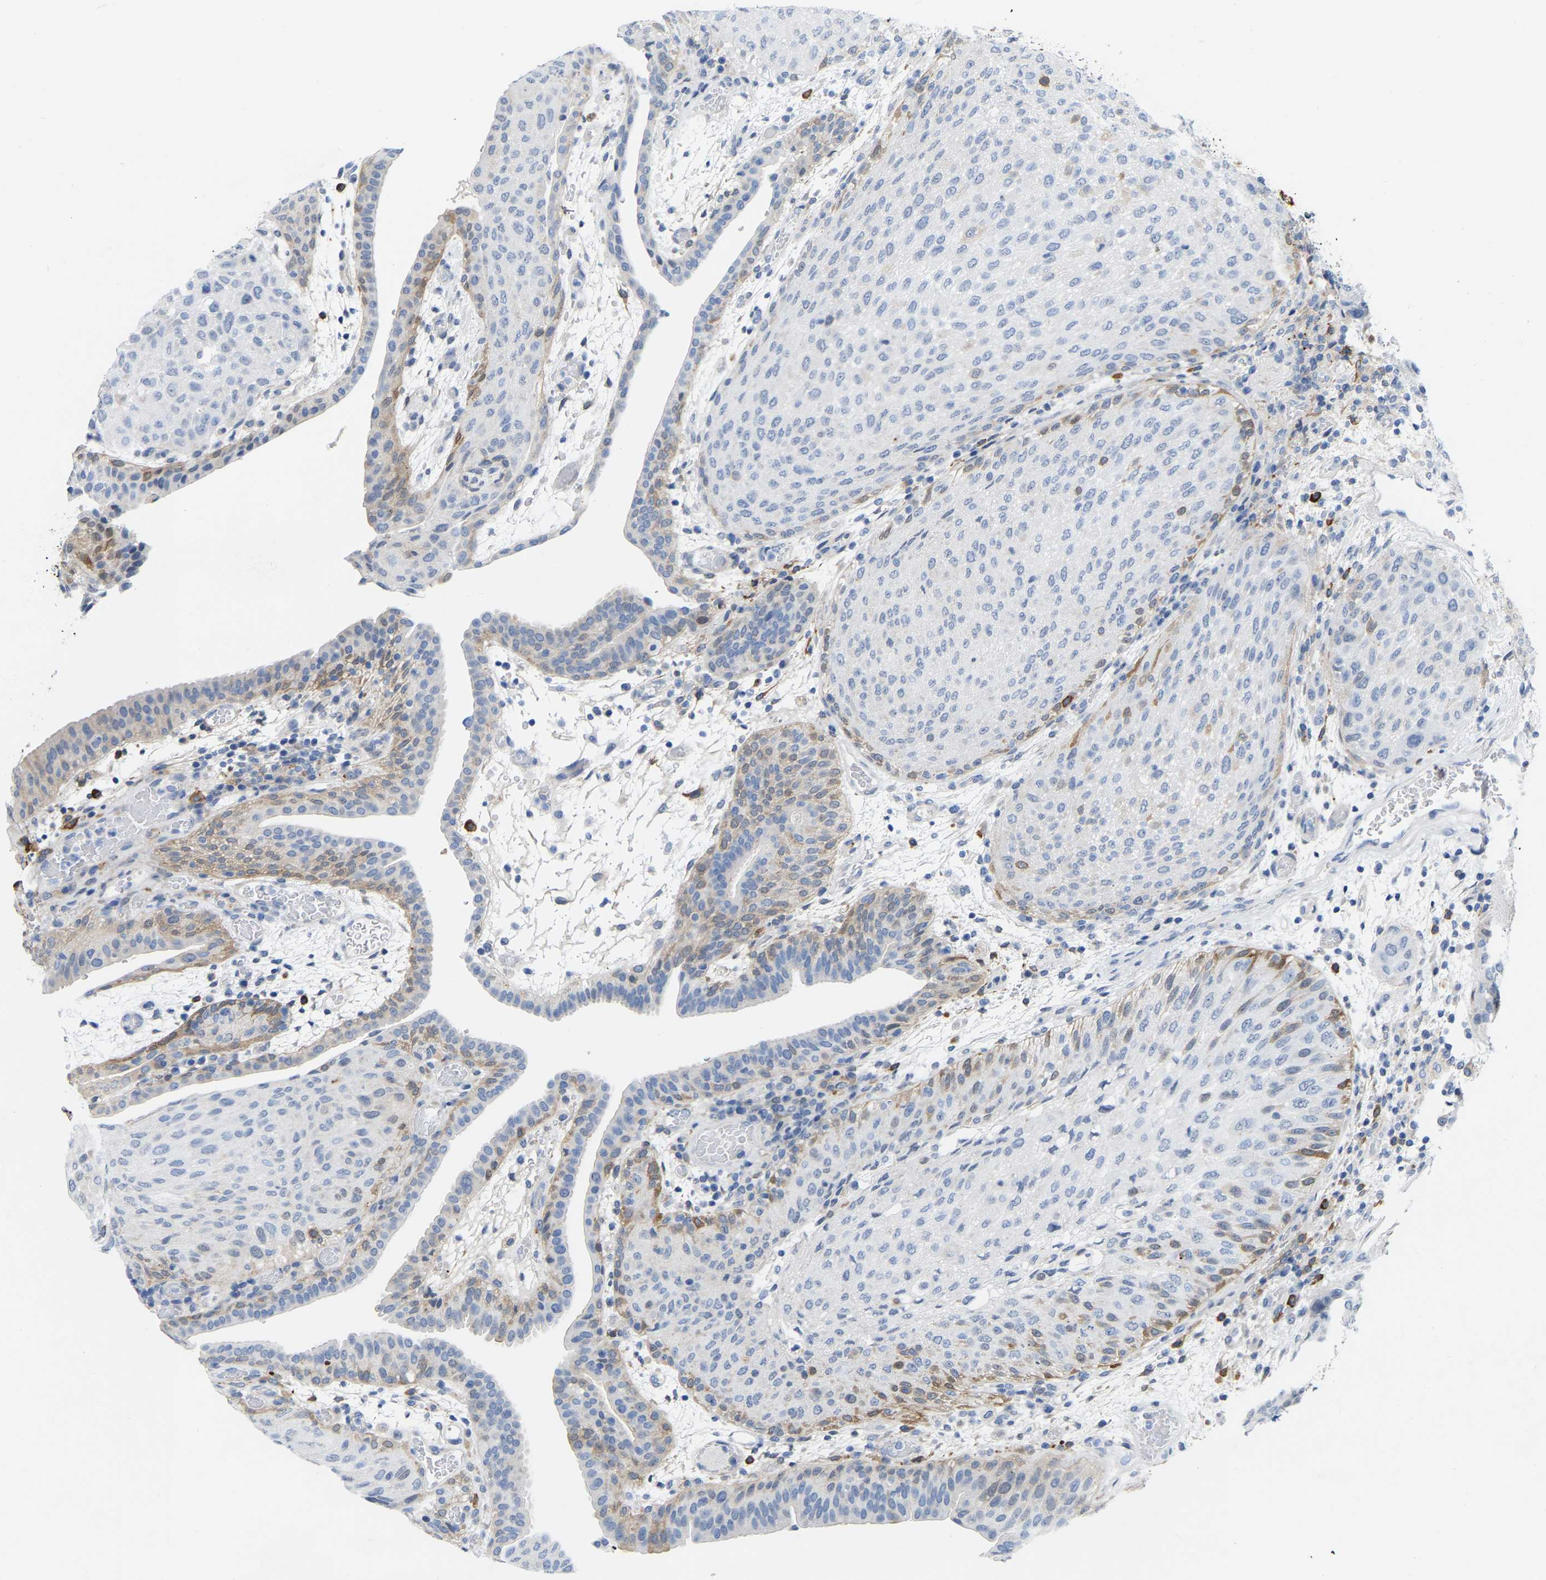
{"staining": {"intensity": "moderate", "quantity": "<25%", "location": "cytoplasmic/membranous"}, "tissue": "urothelial cancer", "cell_type": "Tumor cells", "image_type": "cancer", "snomed": [{"axis": "morphology", "description": "Urothelial carcinoma, Low grade"}, {"axis": "morphology", "description": "Urothelial carcinoma, High grade"}, {"axis": "topography", "description": "Urinary bladder"}], "caption": "This is a photomicrograph of IHC staining of urothelial carcinoma (high-grade), which shows moderate expression in the cytoplasmic/membranous of tumor cells.", "gene": "ABTB2", "patient": {"sex": "male", "age": 35}}